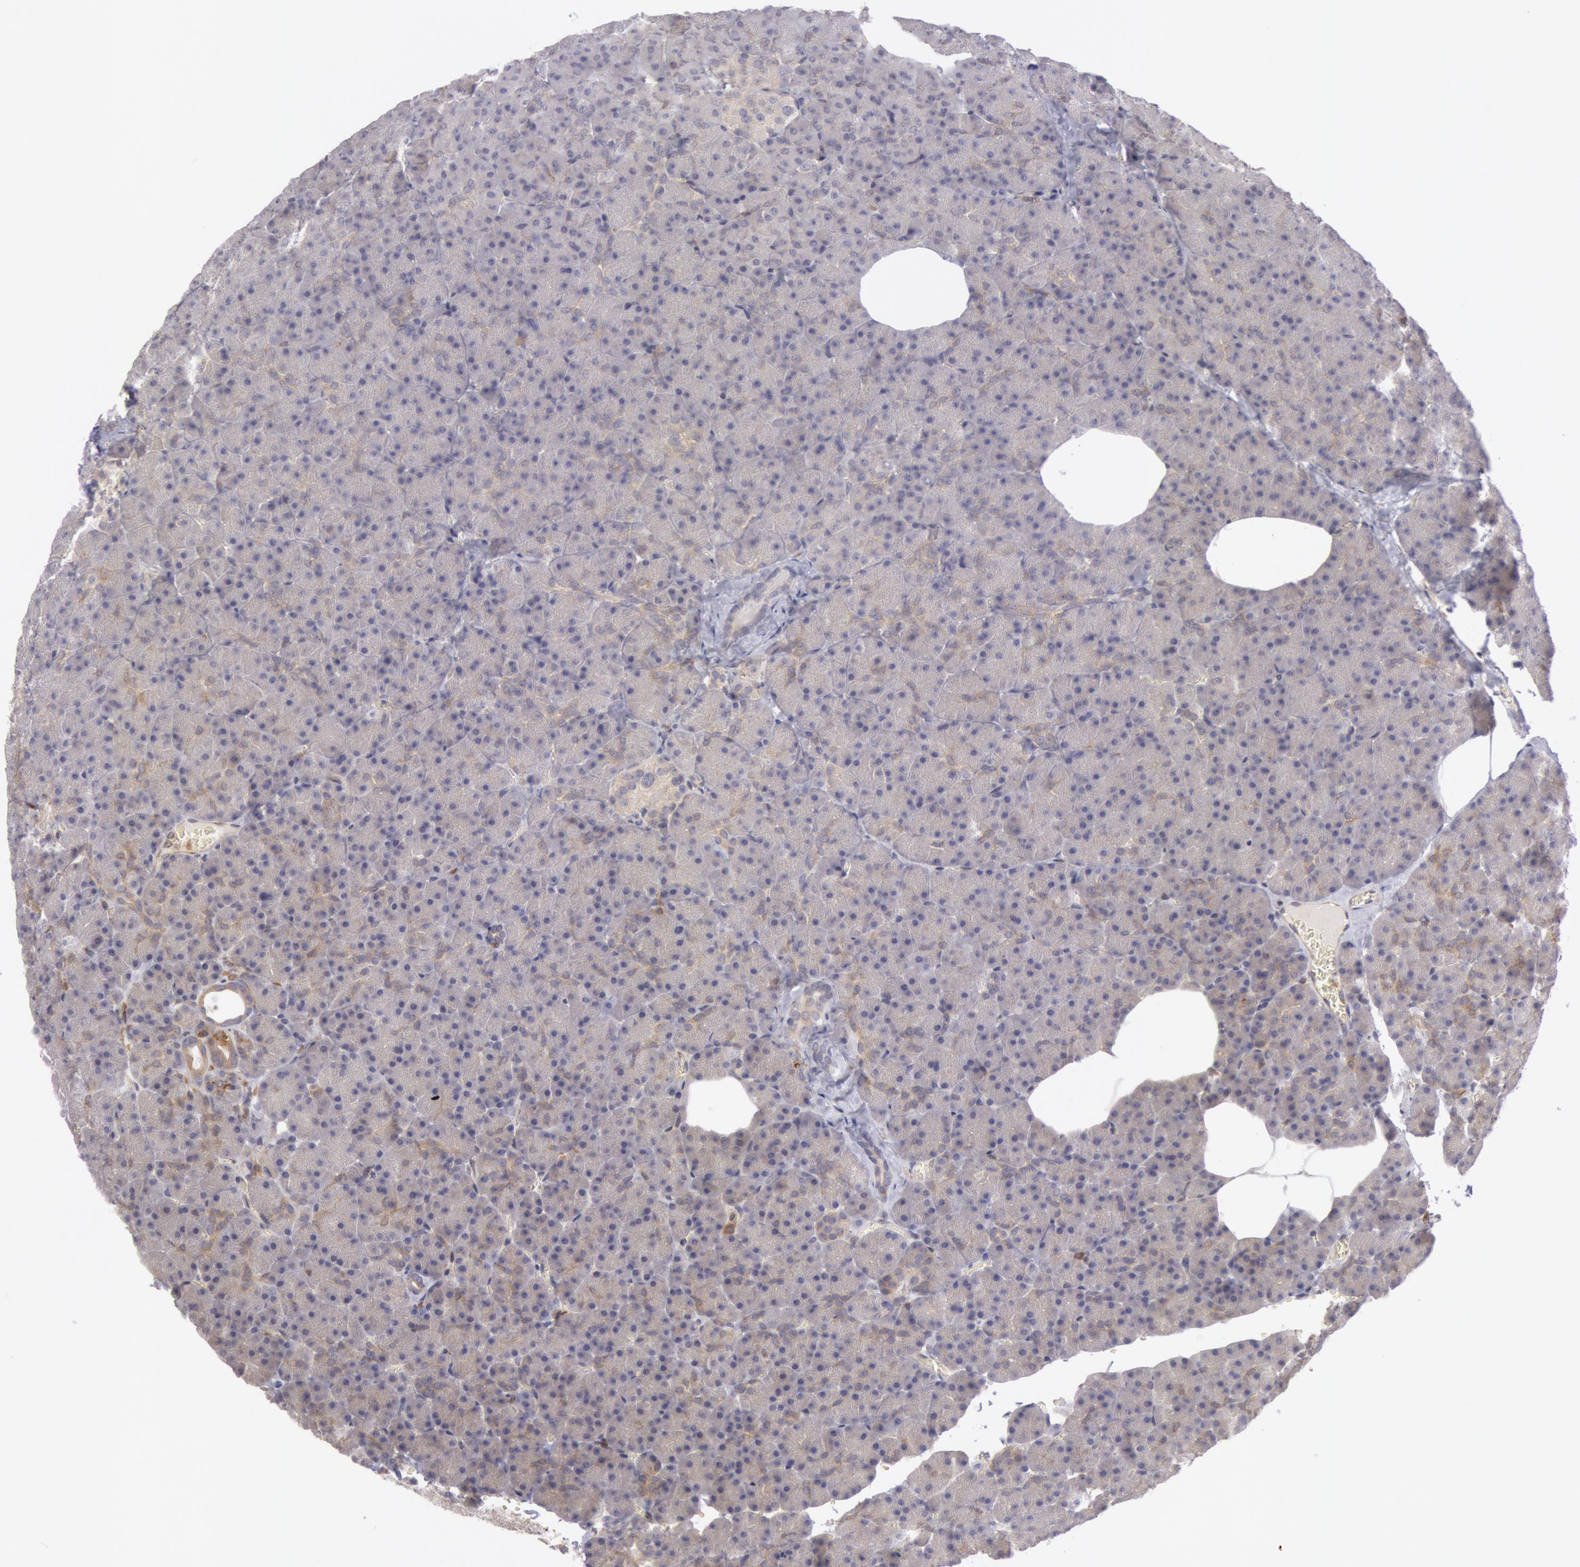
{"staining": {"intensity": "negative", "quantity": "none", "location": "none"}, "tissue": "pancreas", "cell_type": "Exocrine glandular cells", "image_type": "normal", "snomed": [{"axis": "morphology", "description": "Normal tissue, NOS"}, {"axis": "topography", "description": "Pancreas"}], "caption": "The IHC micrograph has no significant expression in exocrine glandular cells of pancreas. Brightfield microscopy of immunohistochemistry stained with DAB (brown) and hematoxylin (blue), captured at high magnification.", "gene": "IKBKB", "patient": {"sex": "female", "age": 35}}